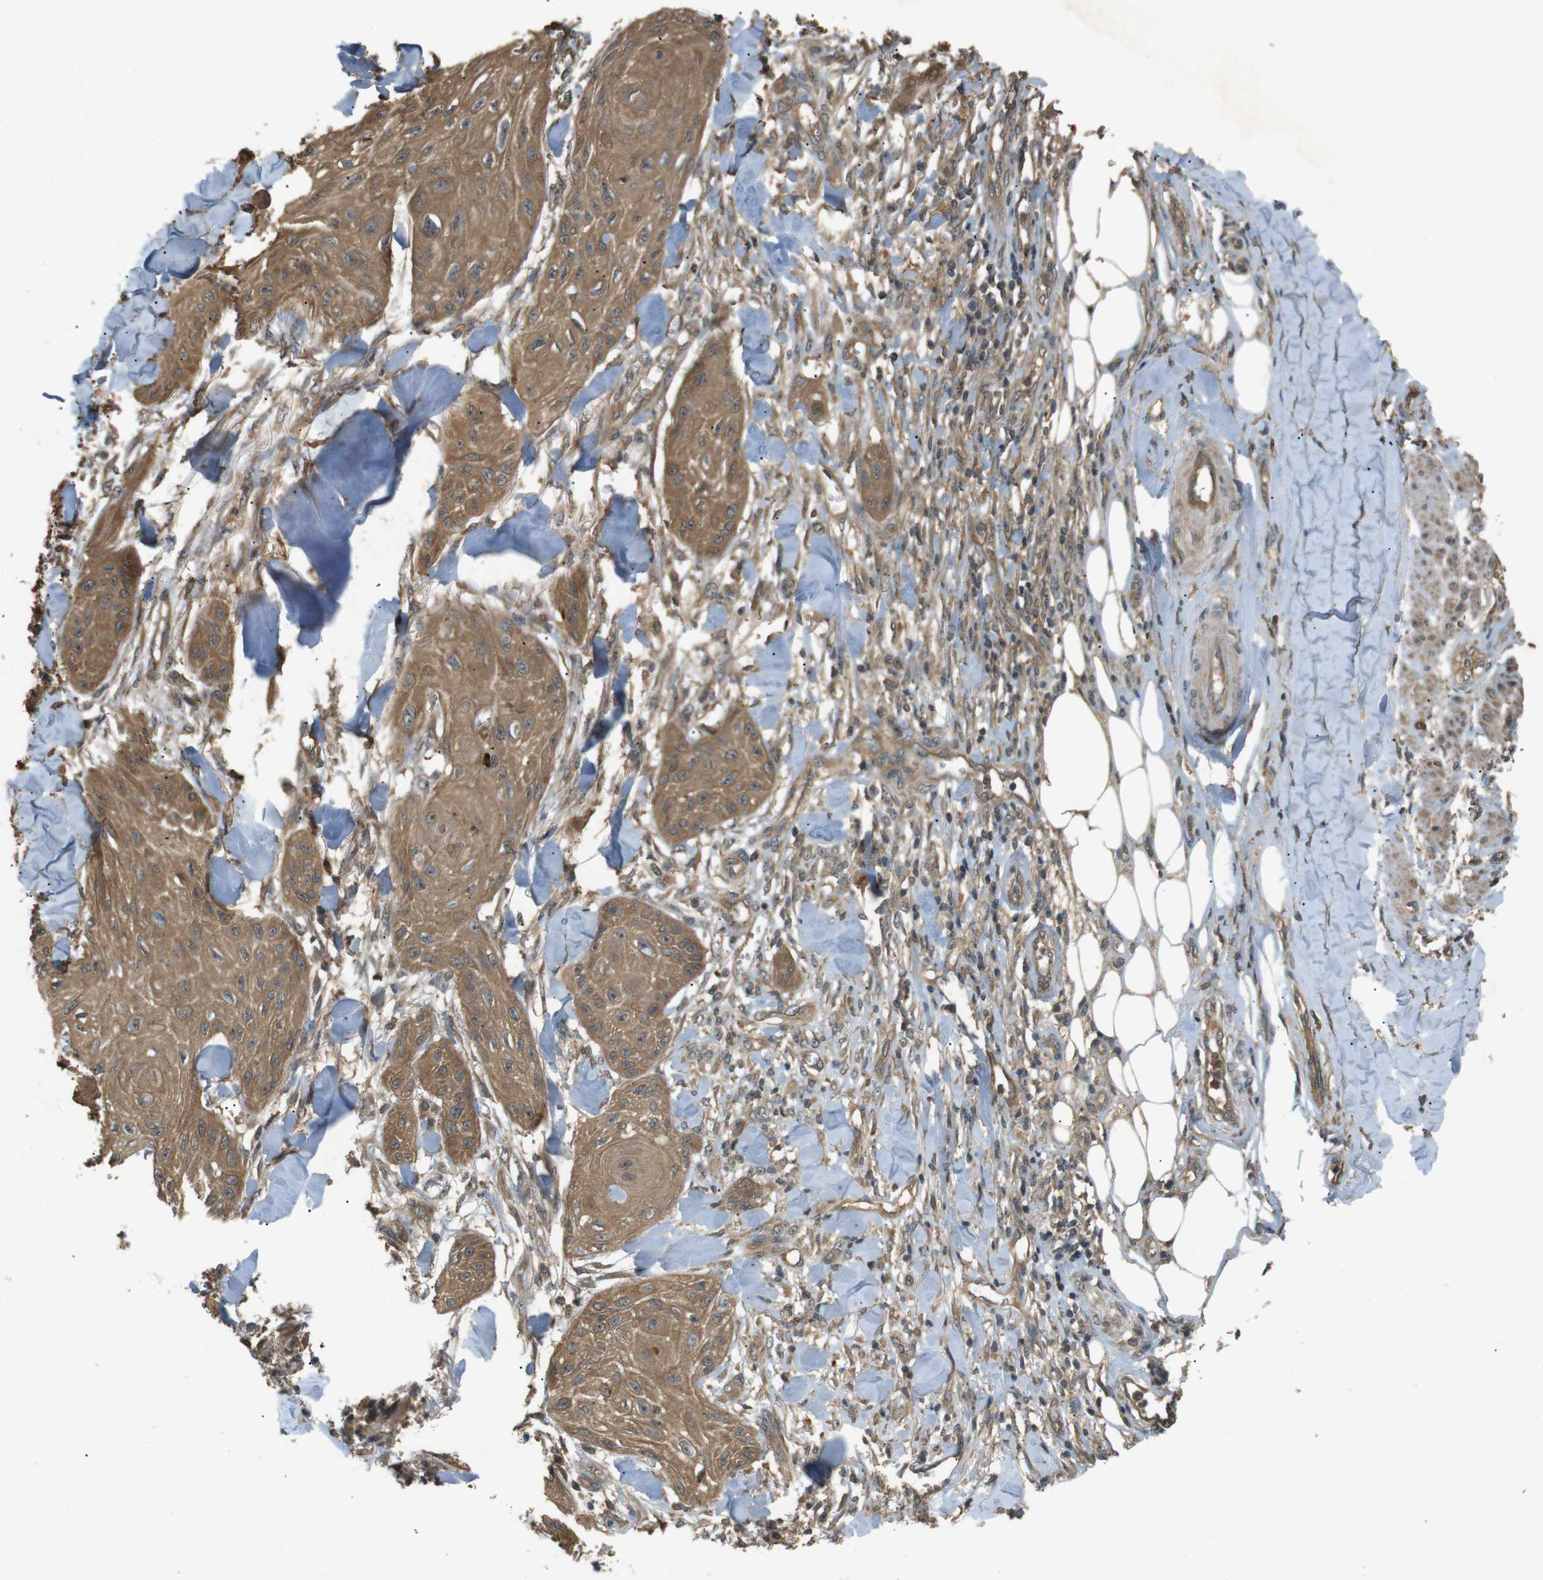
{"staining": {"intensity": "moderate", "quantity": ">75%", "location": "cytoplasmic/membranous"}, "tissue": "skin cancer", "cell_type": "Tumor cells", "image_type": "cancer", "snomed": [{"axis": "morphology", "description": "Squamous cell carcinoma, NOS"}, {"axis": "topography", "description": "Skin"}], "caption": "A histopathology image of human skin cancer (squamous cell carcinoma) stained for a protein demonstrates moderate cytoplasmic/membranous brown staining in tumor cells. The staining is performed using DAB brown chromogen to label protein expression. The nuclei are counter-stained blue using hematoxylin.", "gene": "TAP1", "patient": {"sex": "male", "age": 74}}